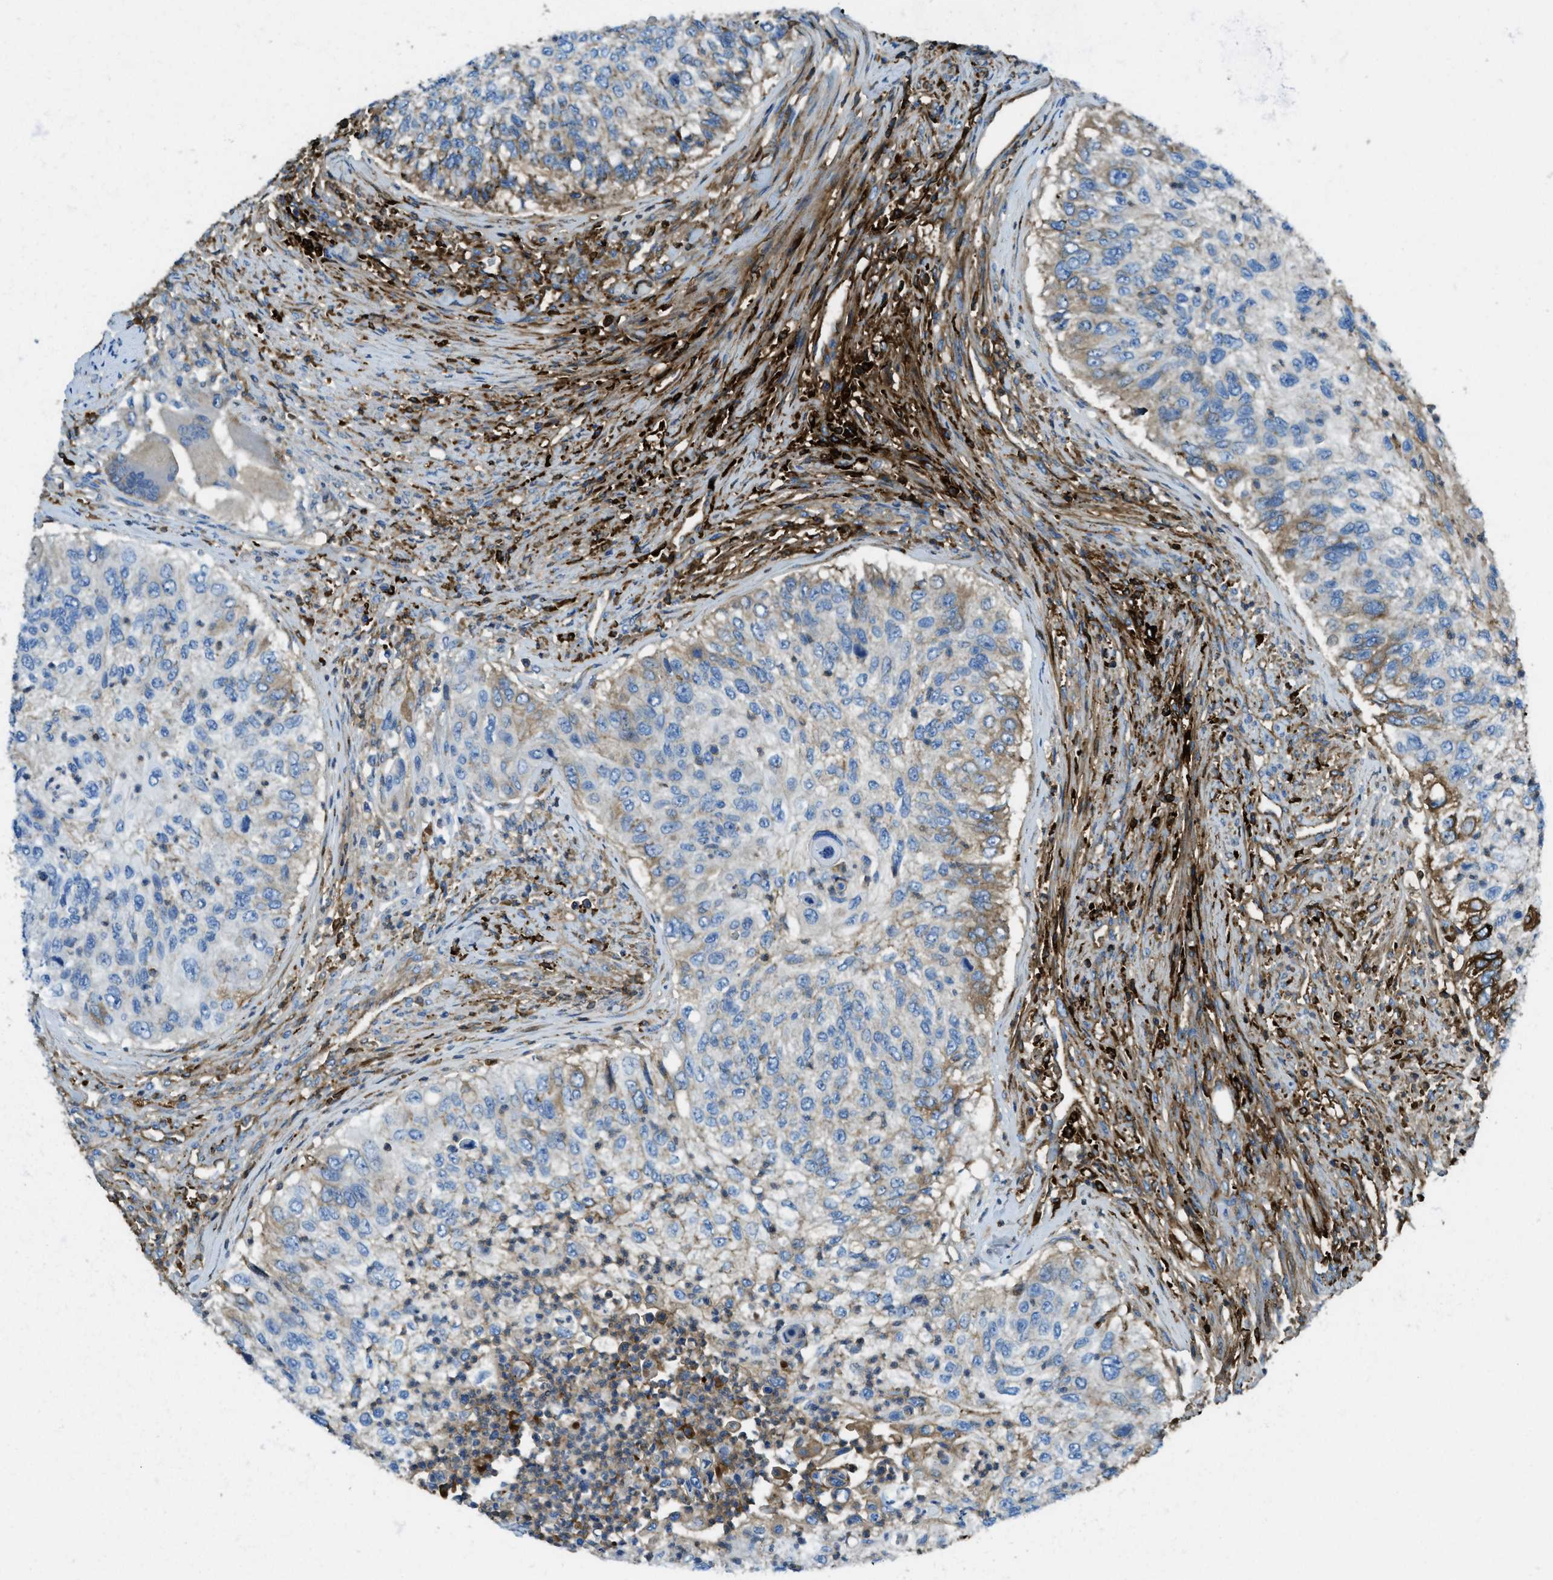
{"staining": {"intensity": "weak", "quantity": "<25%", "location": "cytoplasmic/membranous"}, "tissue": "urothelial cancer", "cell_type": "Tumor cells", "image_type": "cancer", "snomed": [{"axis": "morphology", "description": "Urothelial carcinoma, High grade"}, {"axis": "topography", "description": "Urinary bladder"}], "caption": "Tumor cells are negative for protein expression in human urothelial cancer. (Immunohistochemistry, brightfield microscopy, high magnification).", "gene": "TRIM59", "patient": {"sex": "female", "age": 60}}